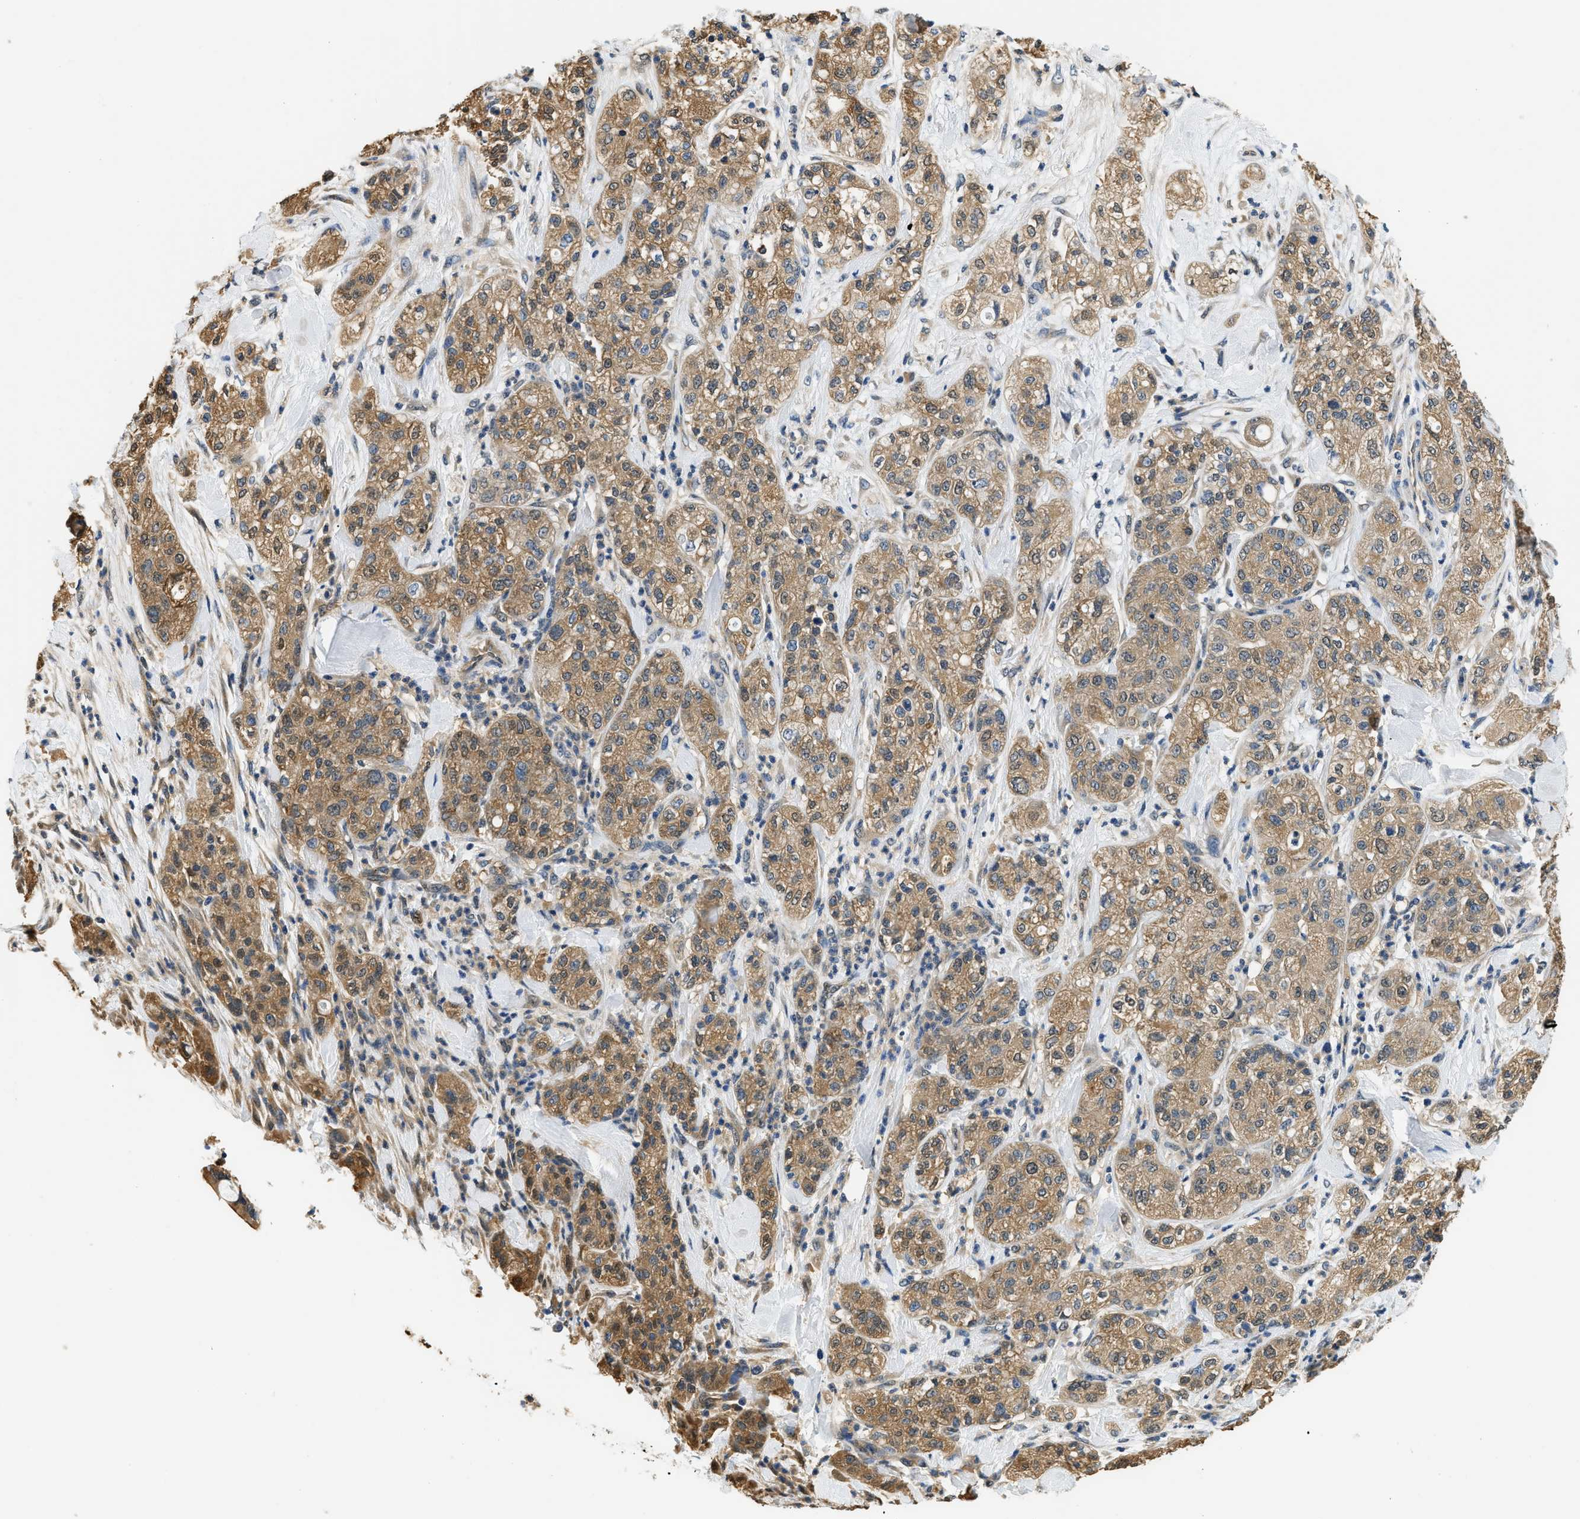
{"staining": {"intensity": "moderate", "quantity": ">75%", "location": "cytoplasmic/membranous"}, "tissue": "pancreatic cancer", "cell_type": "Tumor cells", "image_type": "cancer", "snomed": [{"axis": "morphology", "description": "Adenocarcinoma, NOS"}, {"axis": "topography", "description": "Pancreas"}], "caption": "Immunohistochemistry photomicrograph of neoplastic tissue: human pancreatic cancer stained using IHC exhibits medium levels of moderate protein expression localized specifically in the cytoplasmic/membranous of tumor cells, appearing as a cytoplasmic/membranous brown color.", "gene": "BCL7C", "patient": {"sex": "female", "age": 78}}